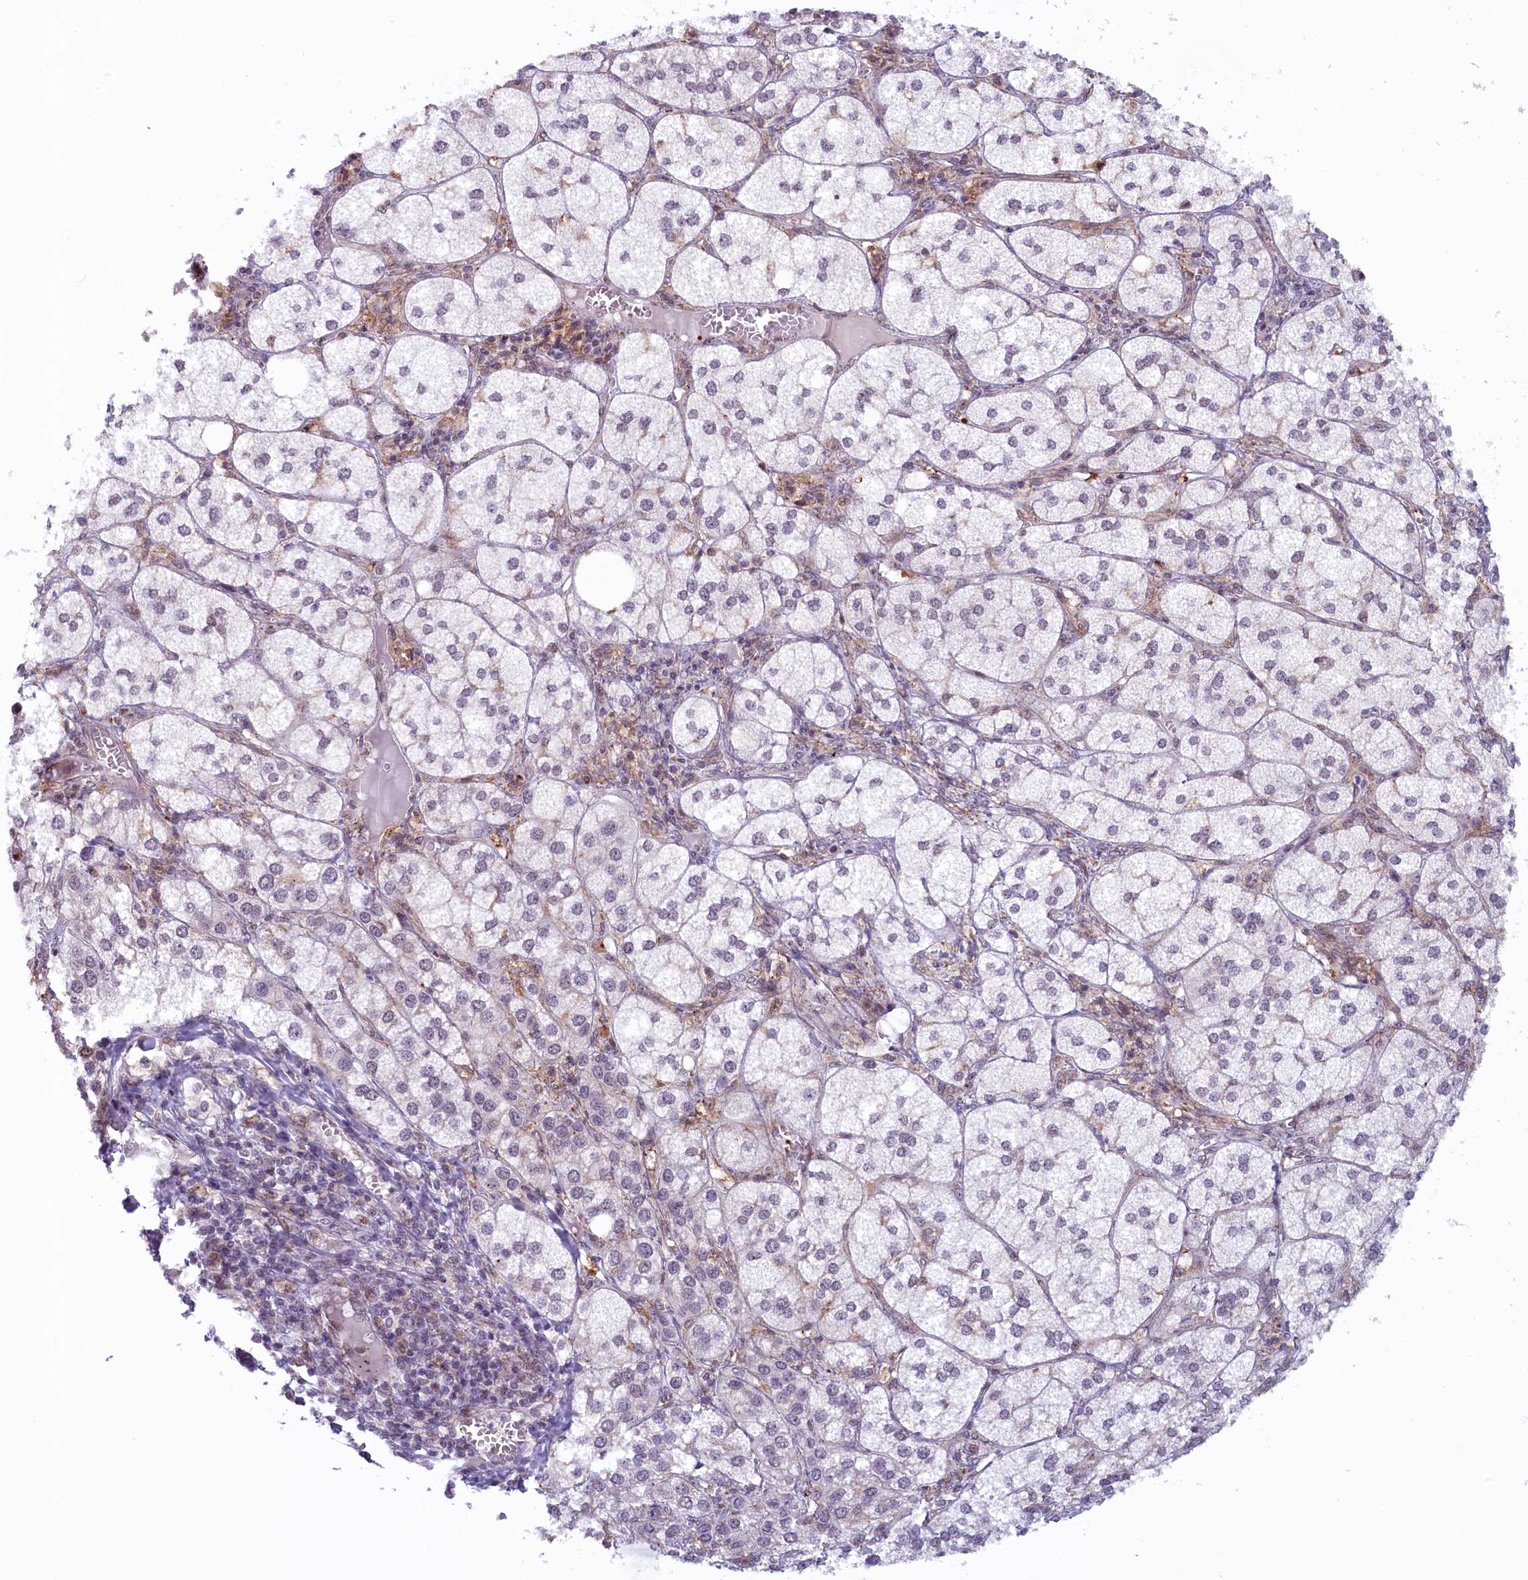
{"staining": {"intensity": "moderate", "quantity": "25%-75%", "location": "nuclear"}, "tissue": "adrenal gland", "cell_type": "Glandular cells", "image_type": "normal", "snomed": [{"axis": "morphology", "description": "Normal tissue, NOS"}, {"axis": "topography", "description": "Adrenal gland"}], "caption": "Moderate nuclear expression for a protein is identified in about 25%-75% of glandular cells of benign adrenal gland using immunohistochemistry.", "gene": "FCHO1", "patient": {"sex": "female", "age": 61}}